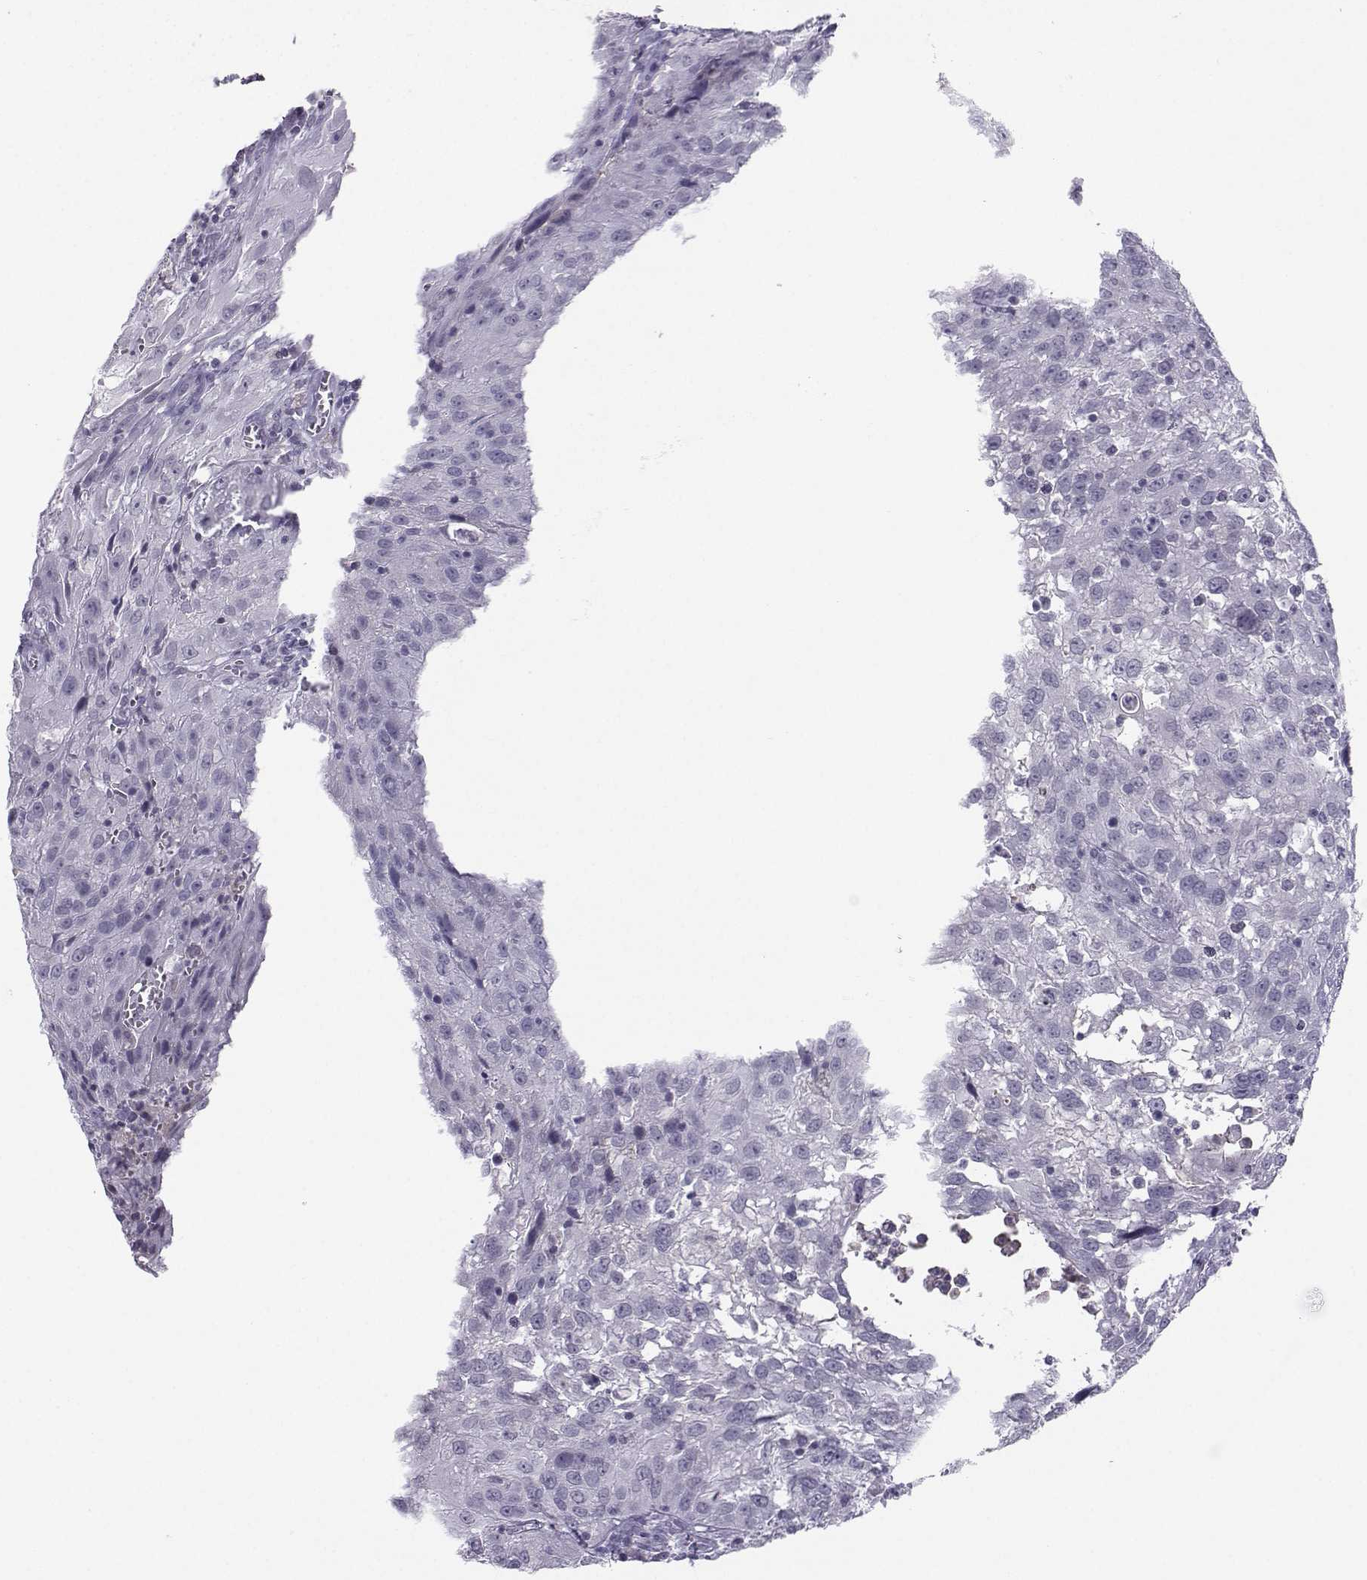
{"staining": {"intensity": "negative", "quantity": "none", "location": "none"}, "tissue": "cervical cancer", "cell_type": "Tumor cells", "image_type": "cancer", "snomed": [{"axis": "morphology", "description": "Squamous cell carcinoma, NOS"}, {"axis": "topography", "description": "Cervix"}], "caption": "Immunohistochemistry (IHC) photomicrograph of neoplastic tissue: human cervical cancer (squamous cell carcinoma) stained with DAB displays no significant protein positivity in tumor cells.", "gene": "LHX1", "patient": {"sex": "female", "age": 32}}